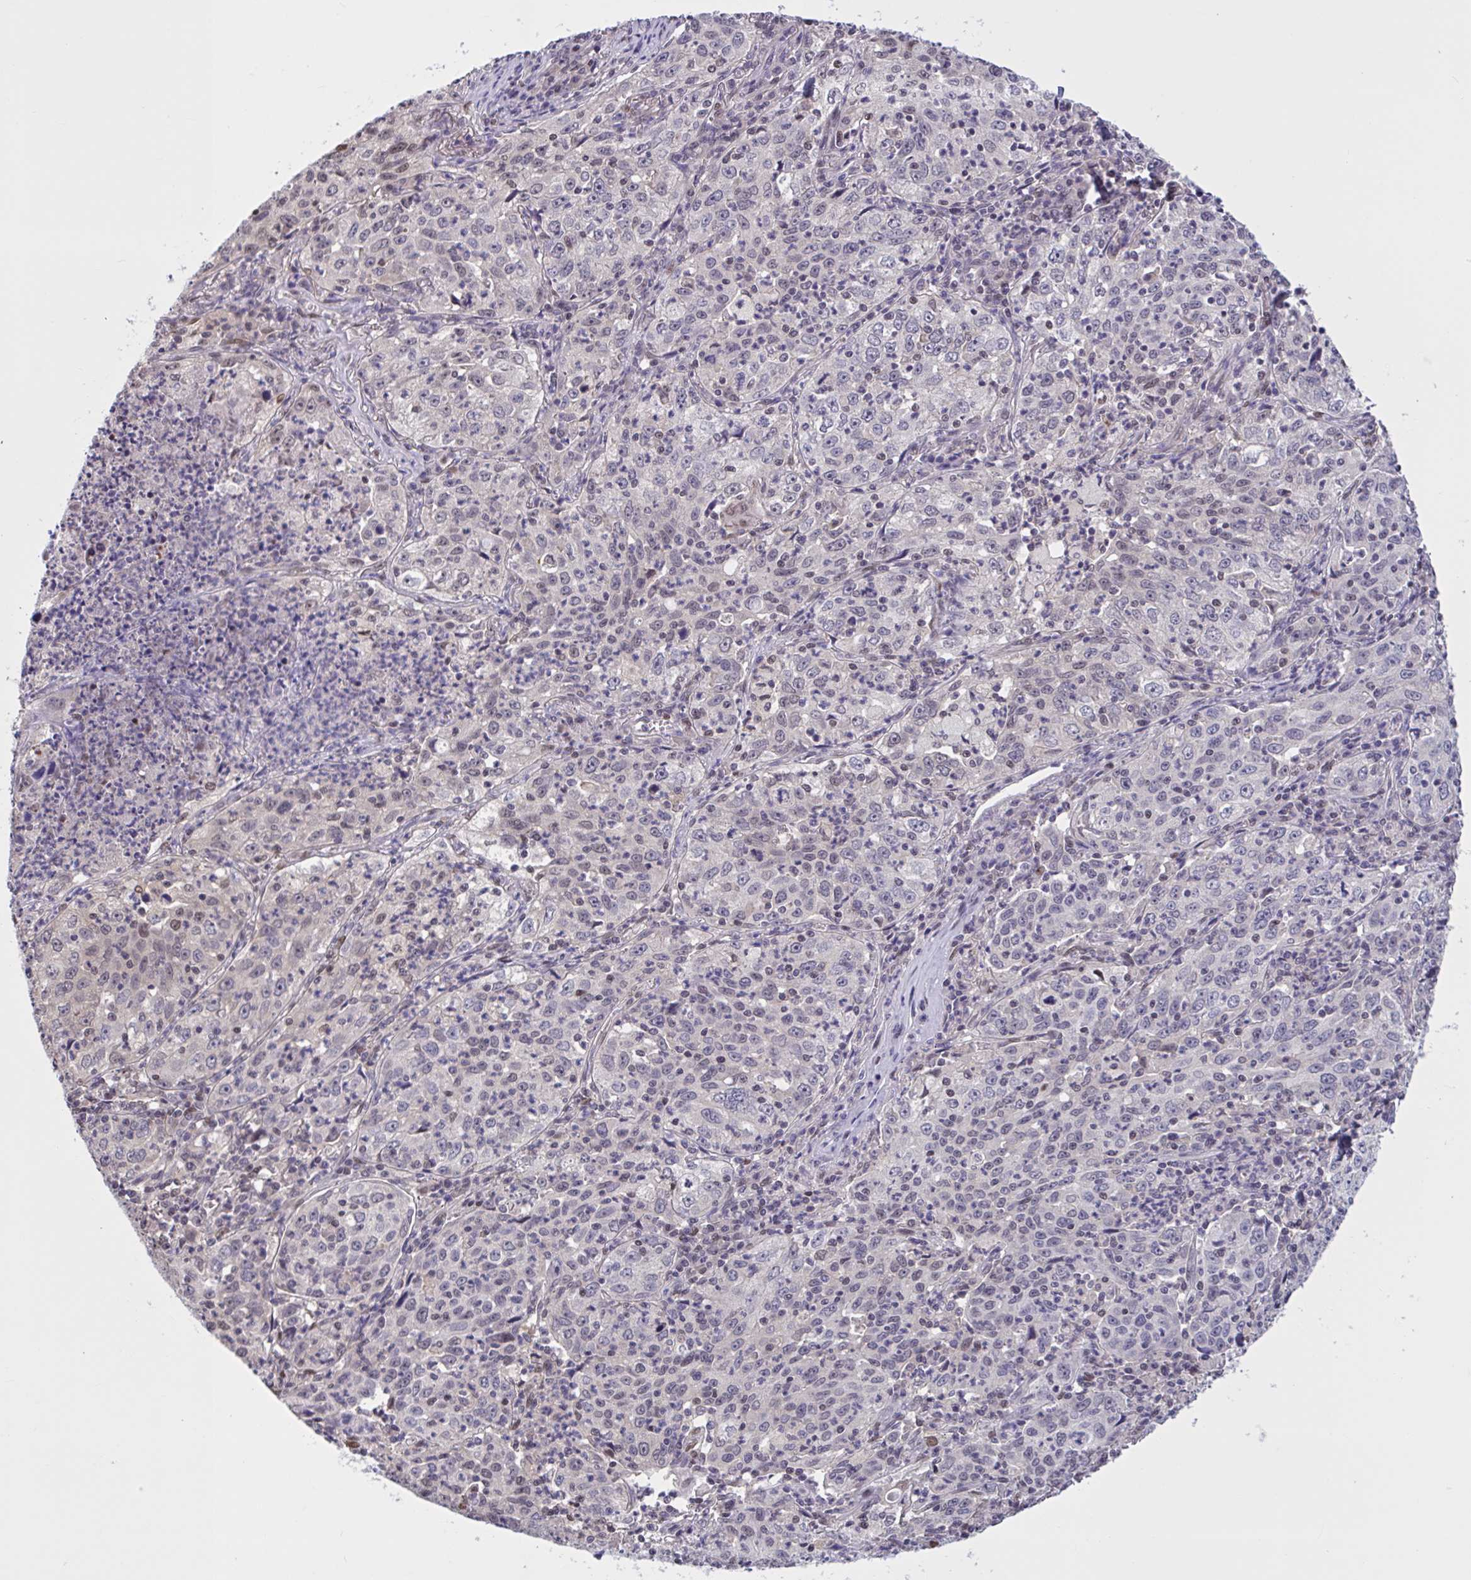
{"staining": {"intensity": "negative", "quantity": "none", "location": "none"}, "tissue": "lung cancer", "cell_type": "Tumor cells", "image_type": "cancer", "snomed": [{"axis": "morphology", "description": "Squamous cell carcinoma, NOS"}, {"axis": "topography", "description": "Lung"}], "caption": "Squamous cell carcinoma (lung) was stained to show a protein in brown. There is no significant expression in tumor cells. Brightfield microscopy of IHC stained with DAB (3,3'-diaminobenzidine) (brown) and hematoxylin (blue), captured at high magnification.", "gene": "RBL1", "patient": {"sex": "male", "age": 71}}